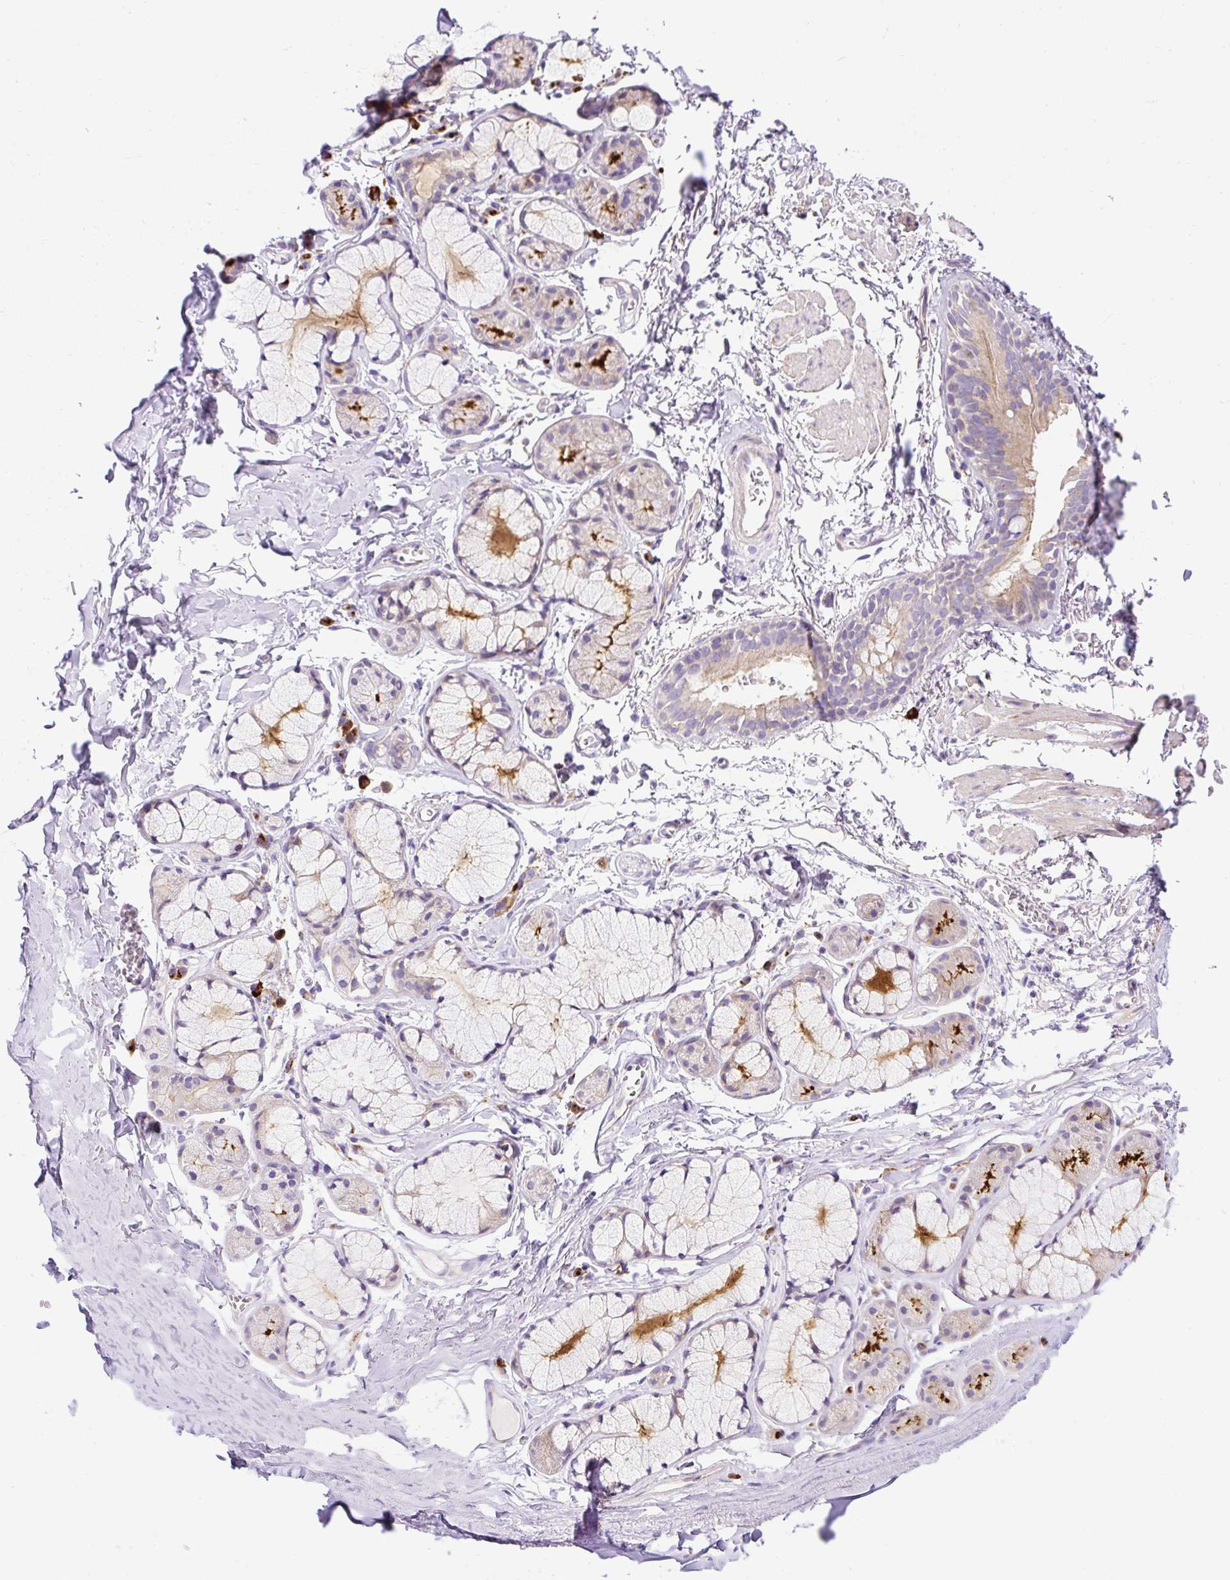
{"staining": {"intensity": "weak", "quantity": "<25%", "location": "cytoplasmic/membranous"}, "tissue": "soft tissue", "cell_type": "Chondrocytes", "image_type": "normal", "snomed": [{"axis": "morphology", "description": "Normal tissue, NOS"}, {"axis": "topography", "description": "Cartilage tissue"}, {"axis": "topography", "description": "Bronchus"}, {"axis": "topography", "description": "Peripheral nerve tissue"}], "caption": "Protein analysis of unremarkable soft tissue displays no significant positivity in chondrocytes.", "gene": "CFAP47", "patient": {"sex": "female", "age": 59}}